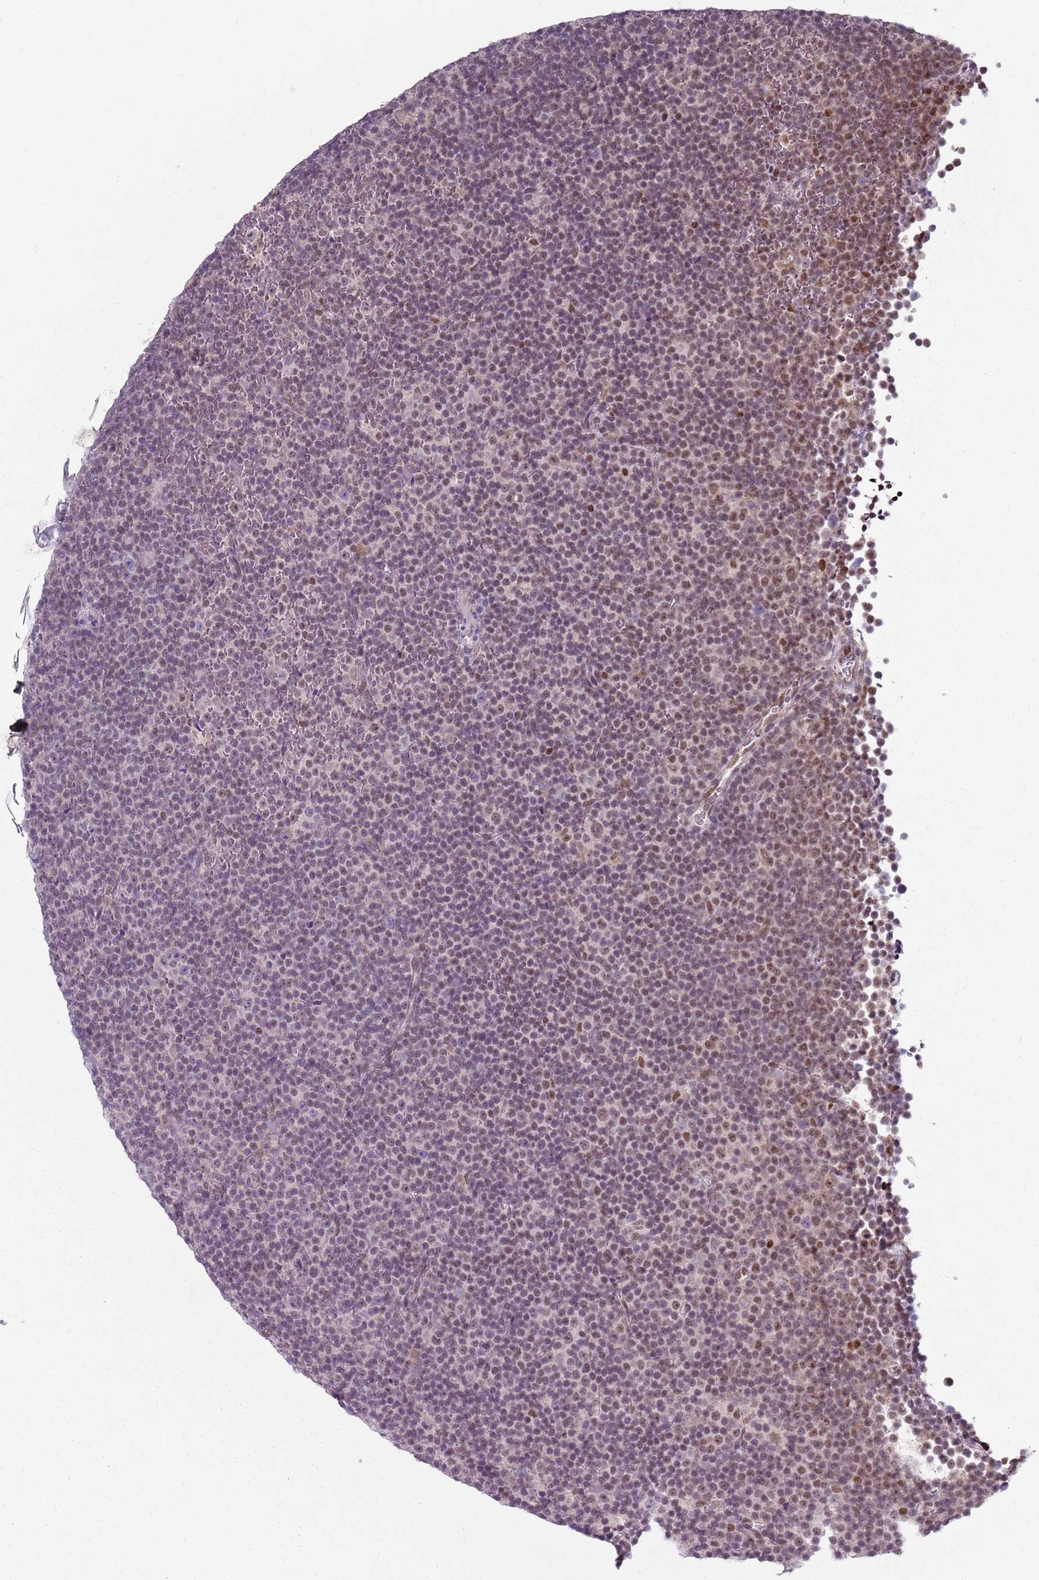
{"staining": {"intensity": "weak", "quantity": "<25%", "location": "nuclear"}, "tissue": "lymphoma", "cell_type": "Tumor cells", "image_type": "cancer", "snomed": [{"axis": "morphology", "description": "Malignant lymphoma, non-Hodgkin's type, Low grade"}, {"axis": "topography", "description": "Lymph node"}], "caption": "Immunohistochemistry micrograph of malignant lymphoma, non-Hodgkin's type (low-grade) stained for a protein (brown), which exhibits no expression in tumor cells. (Immunohistochemistry (ihc), brightfield microscopy, high magnification).", "gene": "SMARCAL1", "patient": {"sex": "female", "age": 67}}